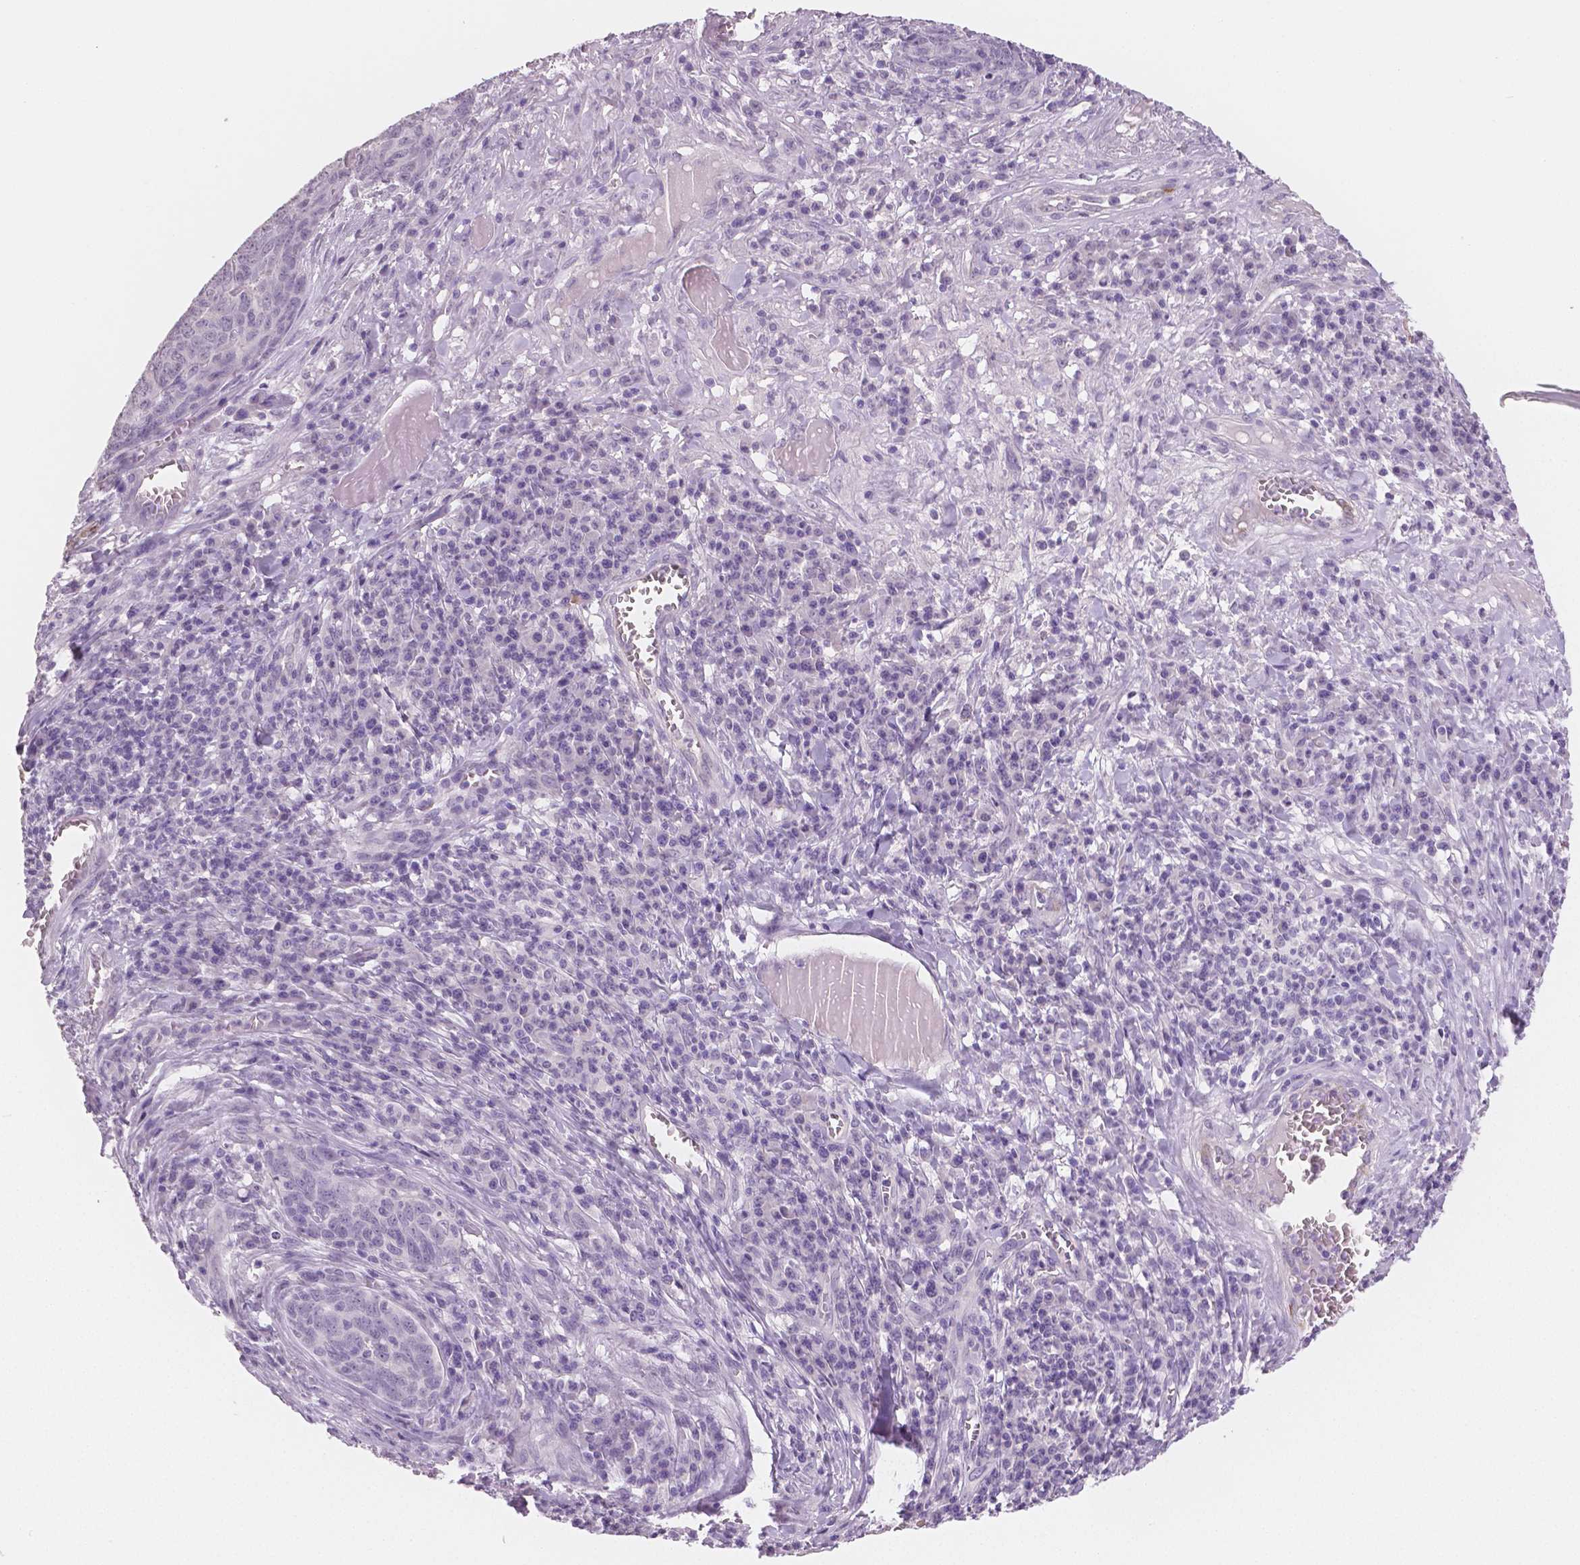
{"staining": {"intensity": "negative", "quantity": "none", "location": "none"}, "tissue": "skin cancer", "cell_type": "Tumor cells", "image_type": "cancer", "snomed": [{"axis": "morphology", "description": "Squamous cell carcinoma, NOS"}, {"axis": "topography", "description": "Skin"}, {"axis": "topography", "description": "Anal"}], "caption": "Squamous cell carcinoma (skin) was stained to show a protein in brown. There is no significant staining in tumor cells. The staining was performed using DAB (3,3'-diaminobenzidine) to visualize the protein expression in brown, while the nuclei were stained in blue with hematoxylin (Magnification: 20x).", "gene": "TSPAN7", "patient": {"sex": "female", "age": 51}}